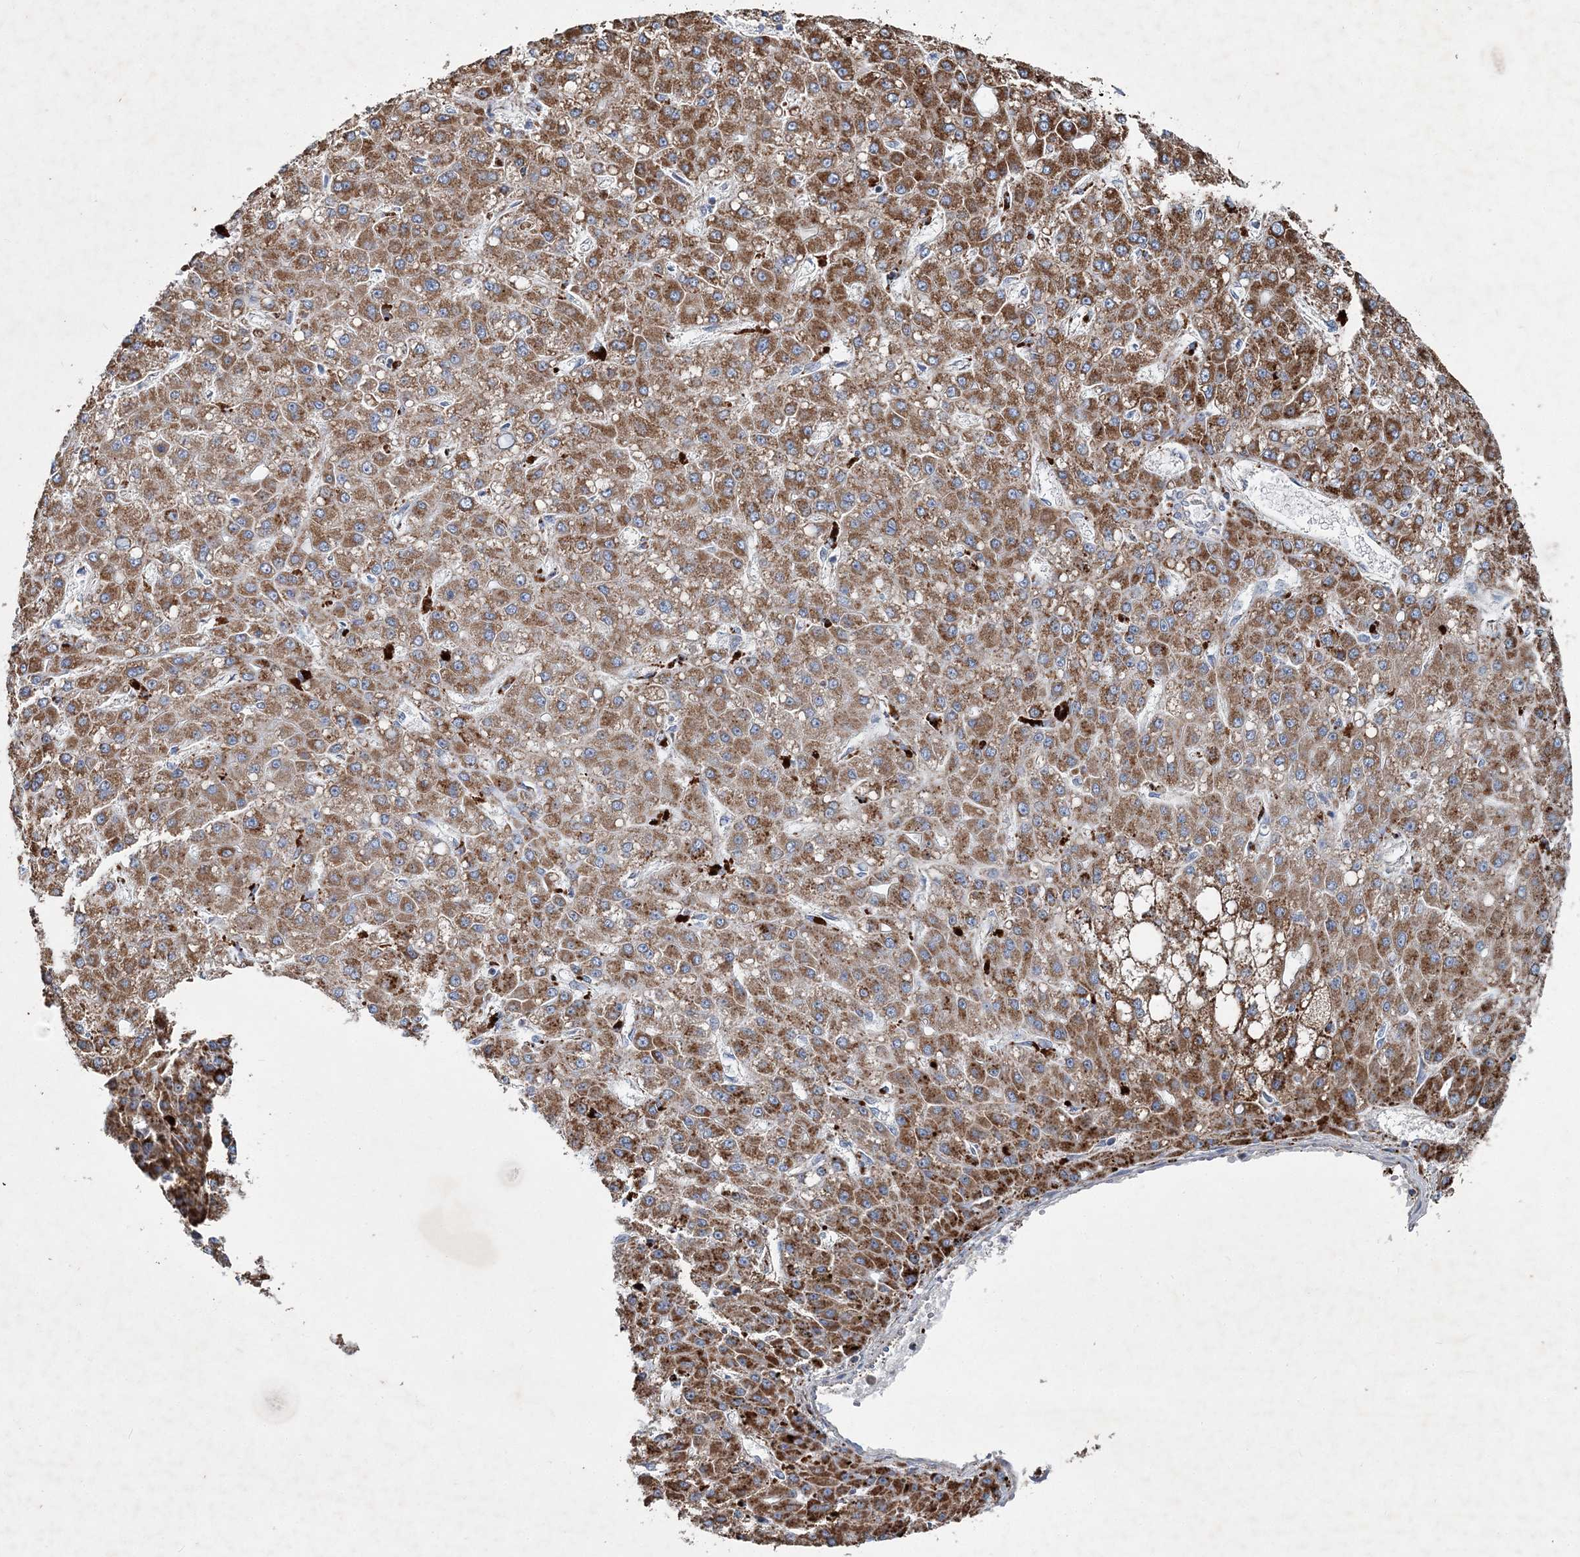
{"staining": {"intensity": "moderate", "quantity": ">75%", "location": "cytoplasmic/membranous"}, "tissue": "liver cancer", "cell_type": "Tumor cells", "image_type": "cancer", "snomed": [{"axis": "morphology", "description": "Carcinoma, Hepatocellular, NOS"}, {"axis": "topography", "description": "Liver"}], "caption": "Liver cancer tissue reveals moderate cytoplasmic/membranous expression in about >75% of tumor cells", "gene": "SPAG16", "patient": {"sex": "male", "age": 67}}